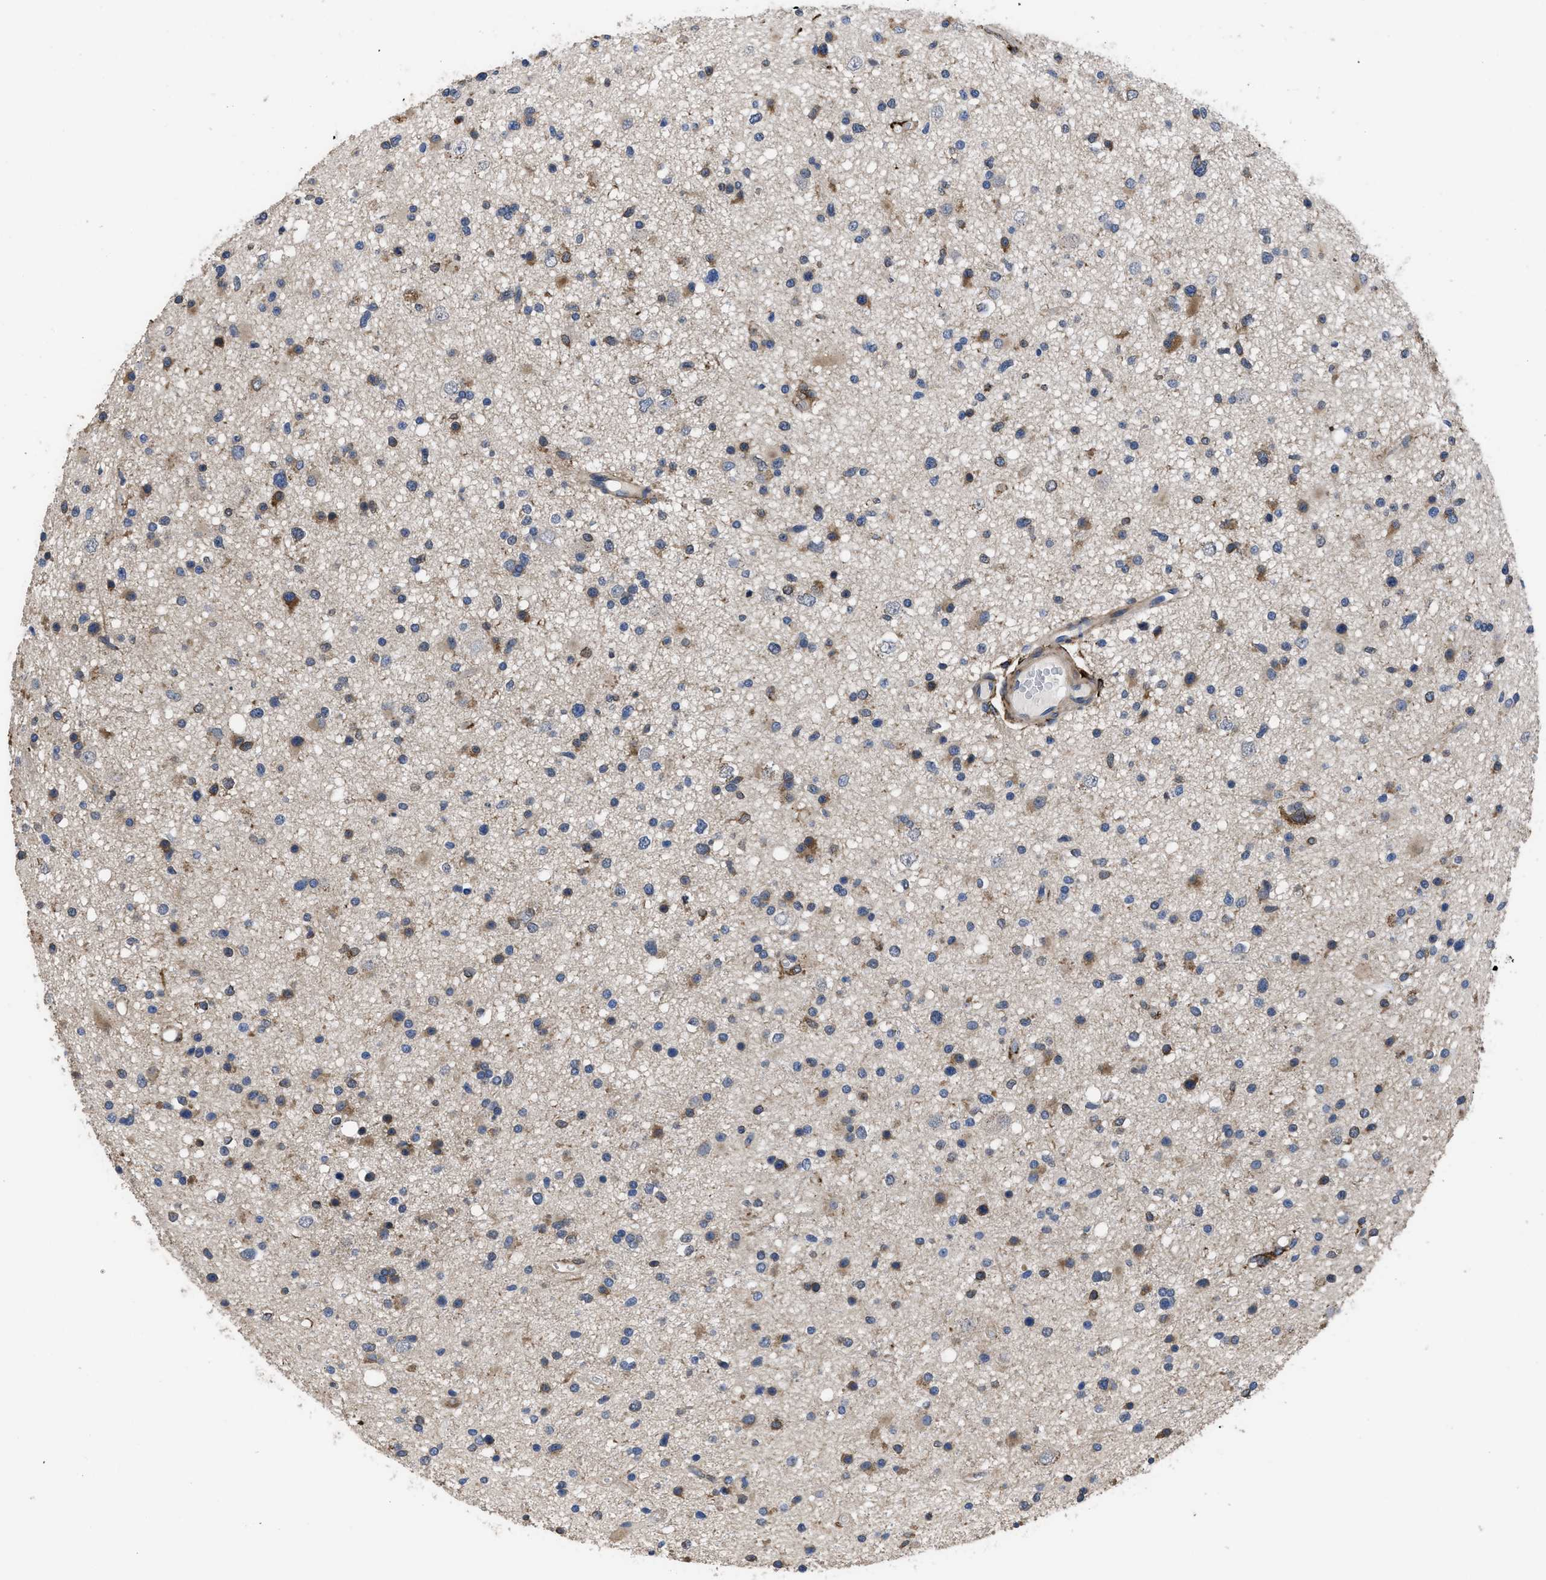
{"staining": {"intensity": "moderate", "quantity": "25%-75%", "location": "cytoplasmic/membranous"}, "tissue": "glioma", "cell_type": "Tumor cells", "image_type": "cancer", "snomed": [{"axis": "morphology", "description": "Glioma, malignant, High grade"}, {"axis": "topography", "description": "Brain"}], "caption": "Malignant high-grade glioma stained for a protein (brown) exhibits moderate cytoplasmic/membranous positive positivity in approximately 25%-75% of tumor cells.", "gene": "SQLE", "patient": {"sex": "male", "age": 33}}